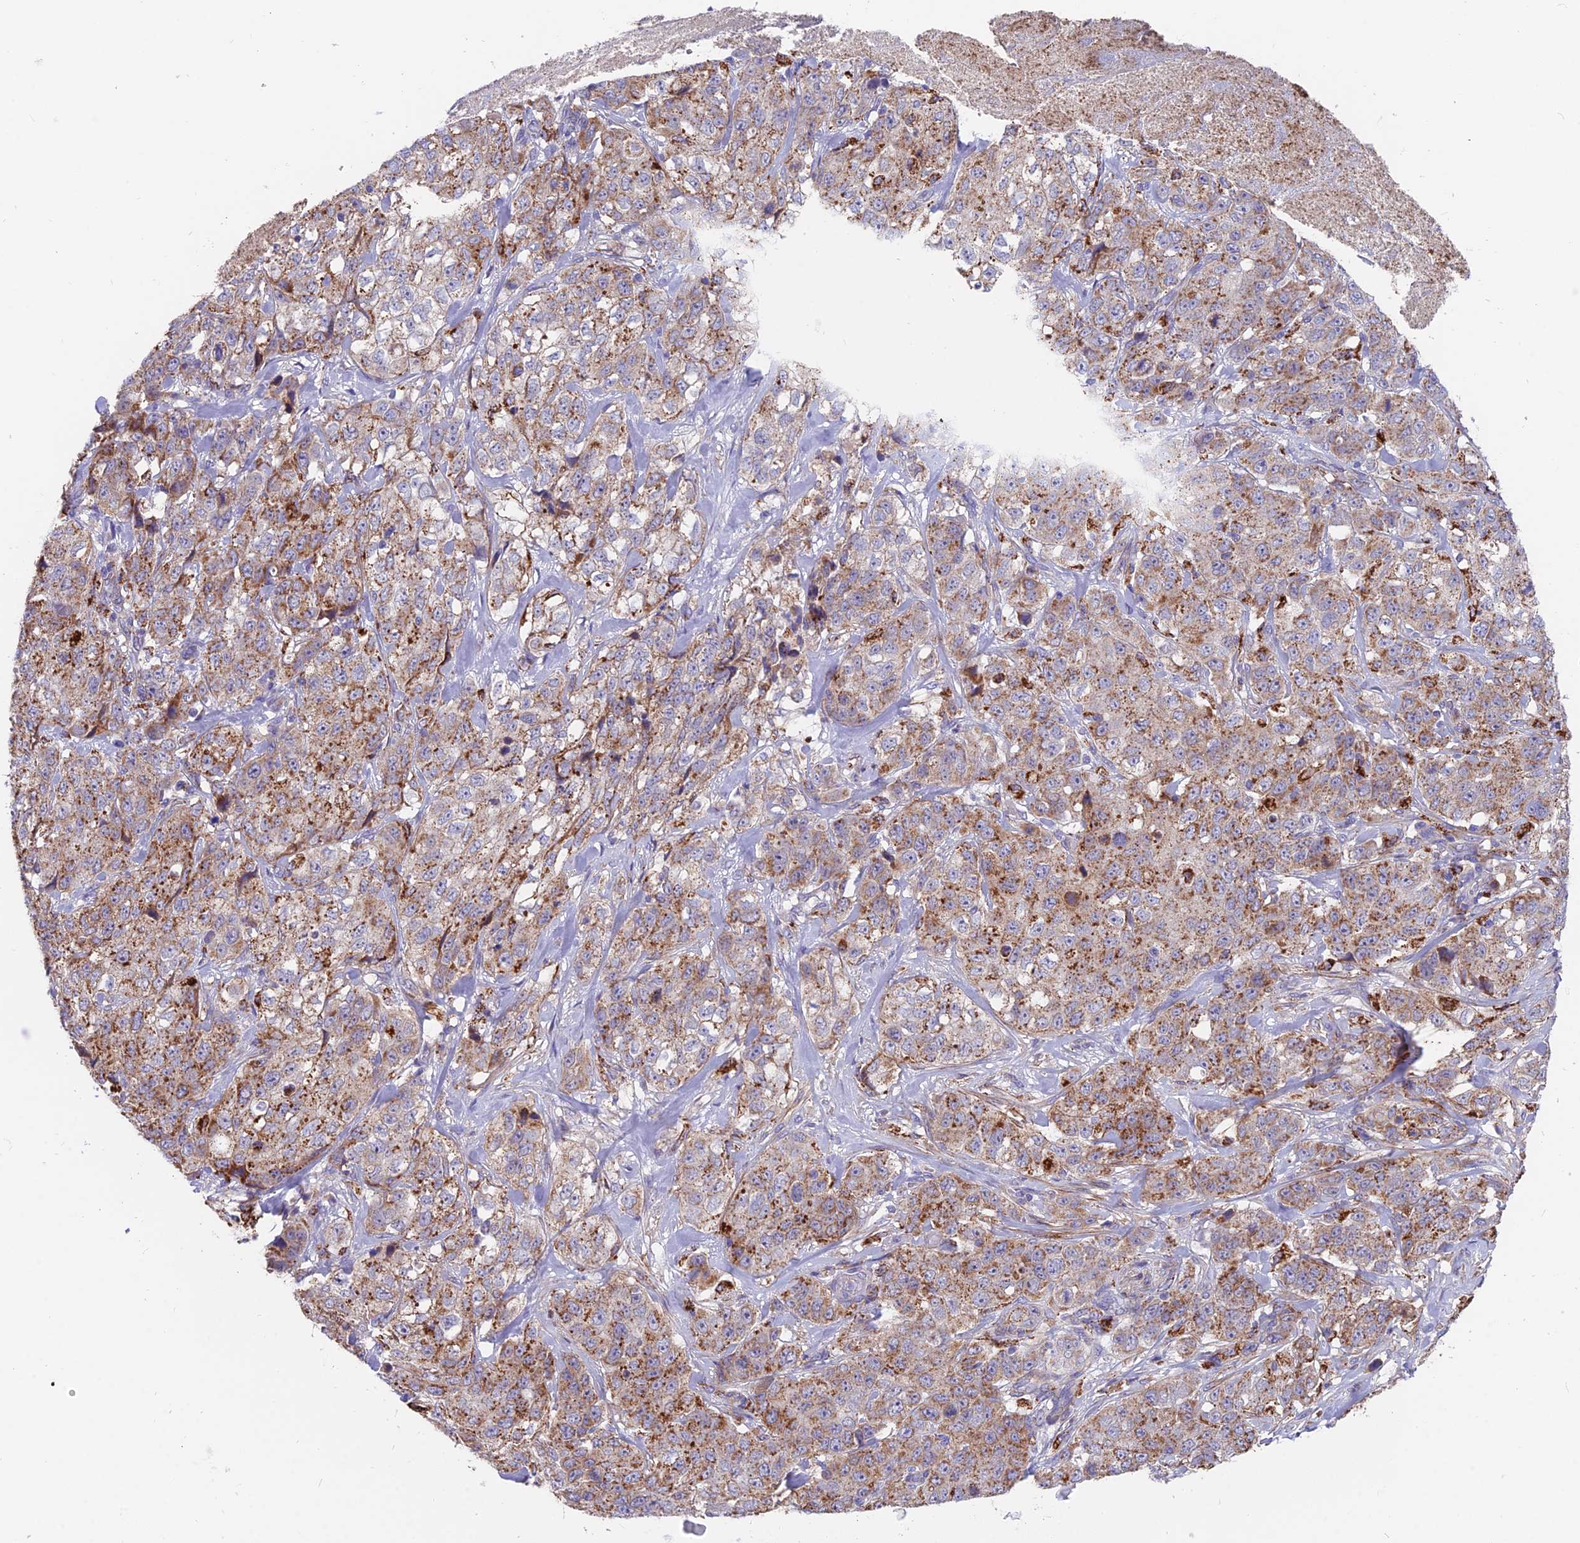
{"staining": {"intensity": "moderate", "quantity": ">75%", "location": "cytoplasmic/membranous"}, "tissue": "stomach cancer", "cell_type": "Tumor cells", "image_type": "cancer", "snomed": [{"axis": "morphology", "description": "Adenocarcinoma, NOS"}, {"axis": "topography", "description": "Stomach"}], "caption": "Protein staining displays moderate cytoplasmic/membranous positivity in approximately >75% of tumor cells in stomach cancer (adenocarcinoma).", "gene": "TIGD6", "patient": {"sex": "male", "age": 48}}